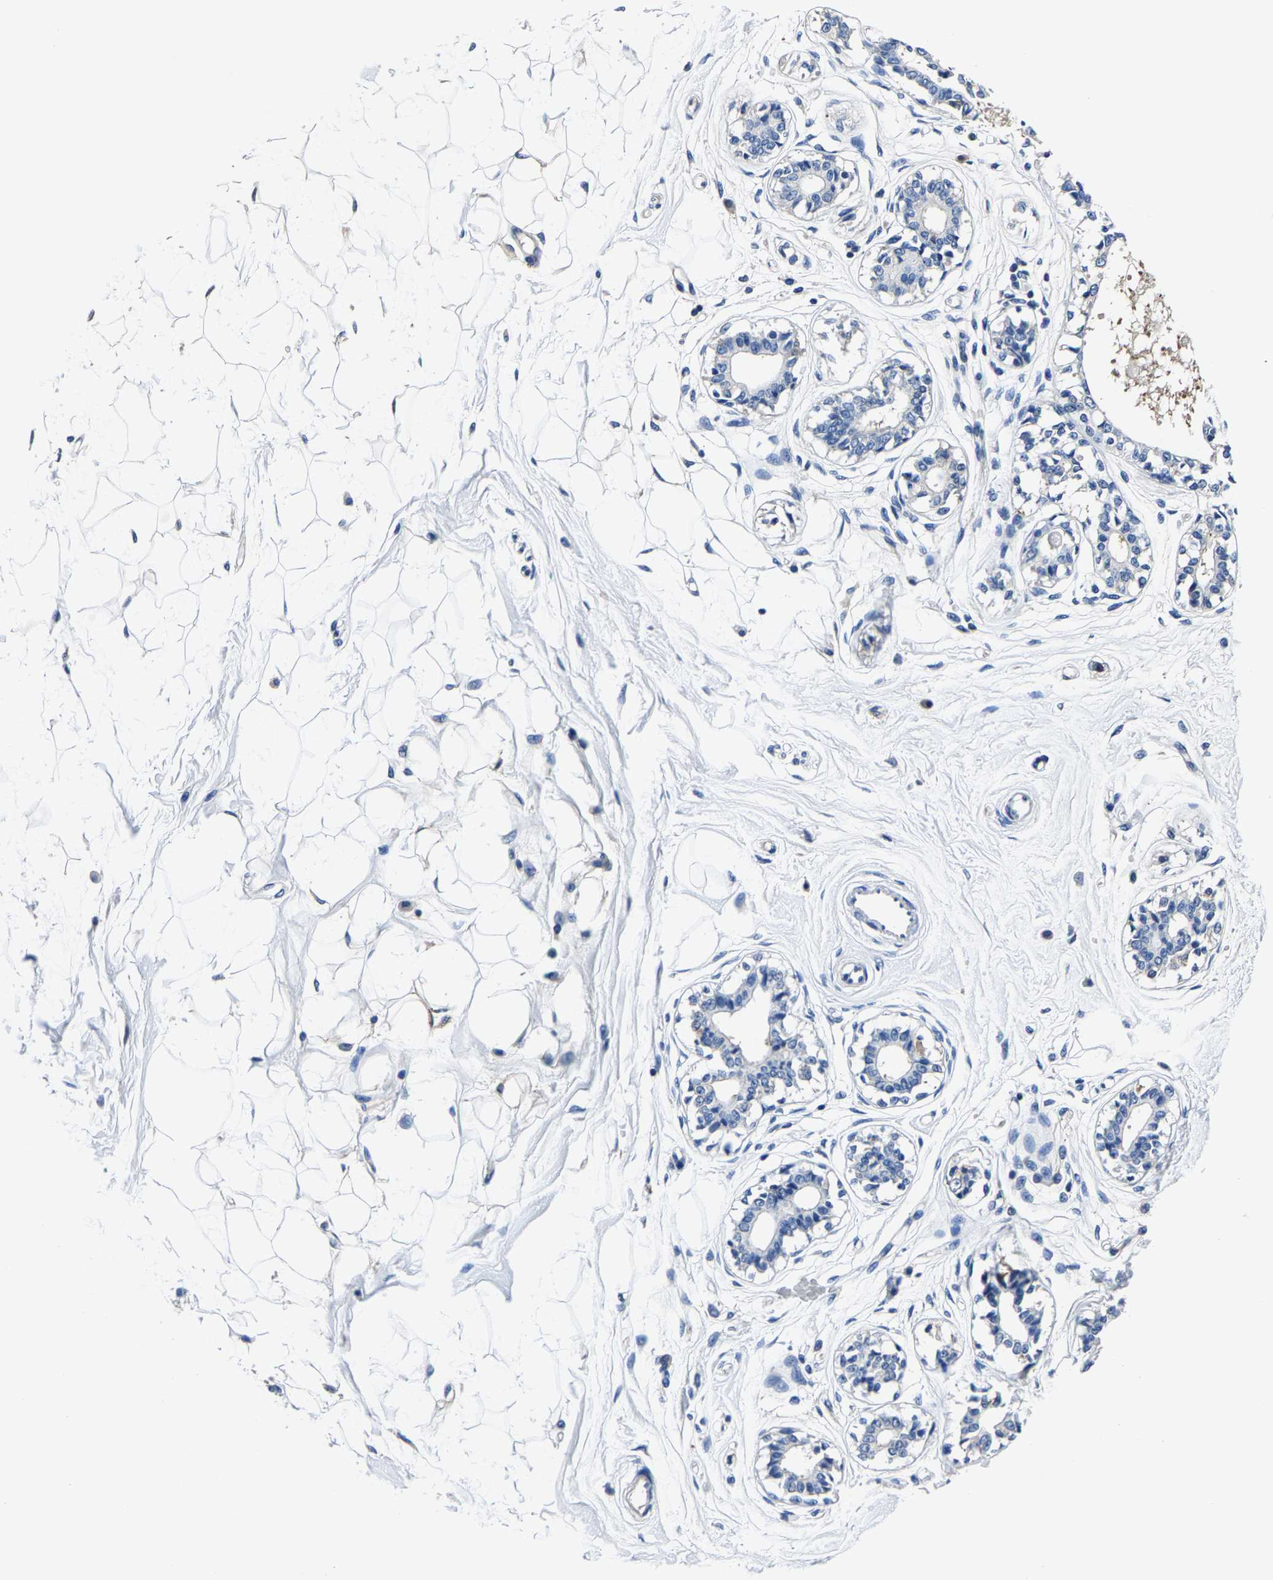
{"staining": {"intensity": "negative", "quantity": "none", "location": "none"}, "tissue": "breast", "cell_type": "Adipocytes", "image_type": "normal", "snomed": [{"axis": "morphology", "description": "Normal tissue, NOS"}, {"axis": "topography", "description": "Breast"}], "caption": "Benign breast was stained to show a protein in brown. There is no significant positivity in adipocytes. (DAB immunohistochemistry (IHC) with hematoxylin counter stain).", "gene": "ALDOB", "patient": {"sex": "female", "age": 45}}